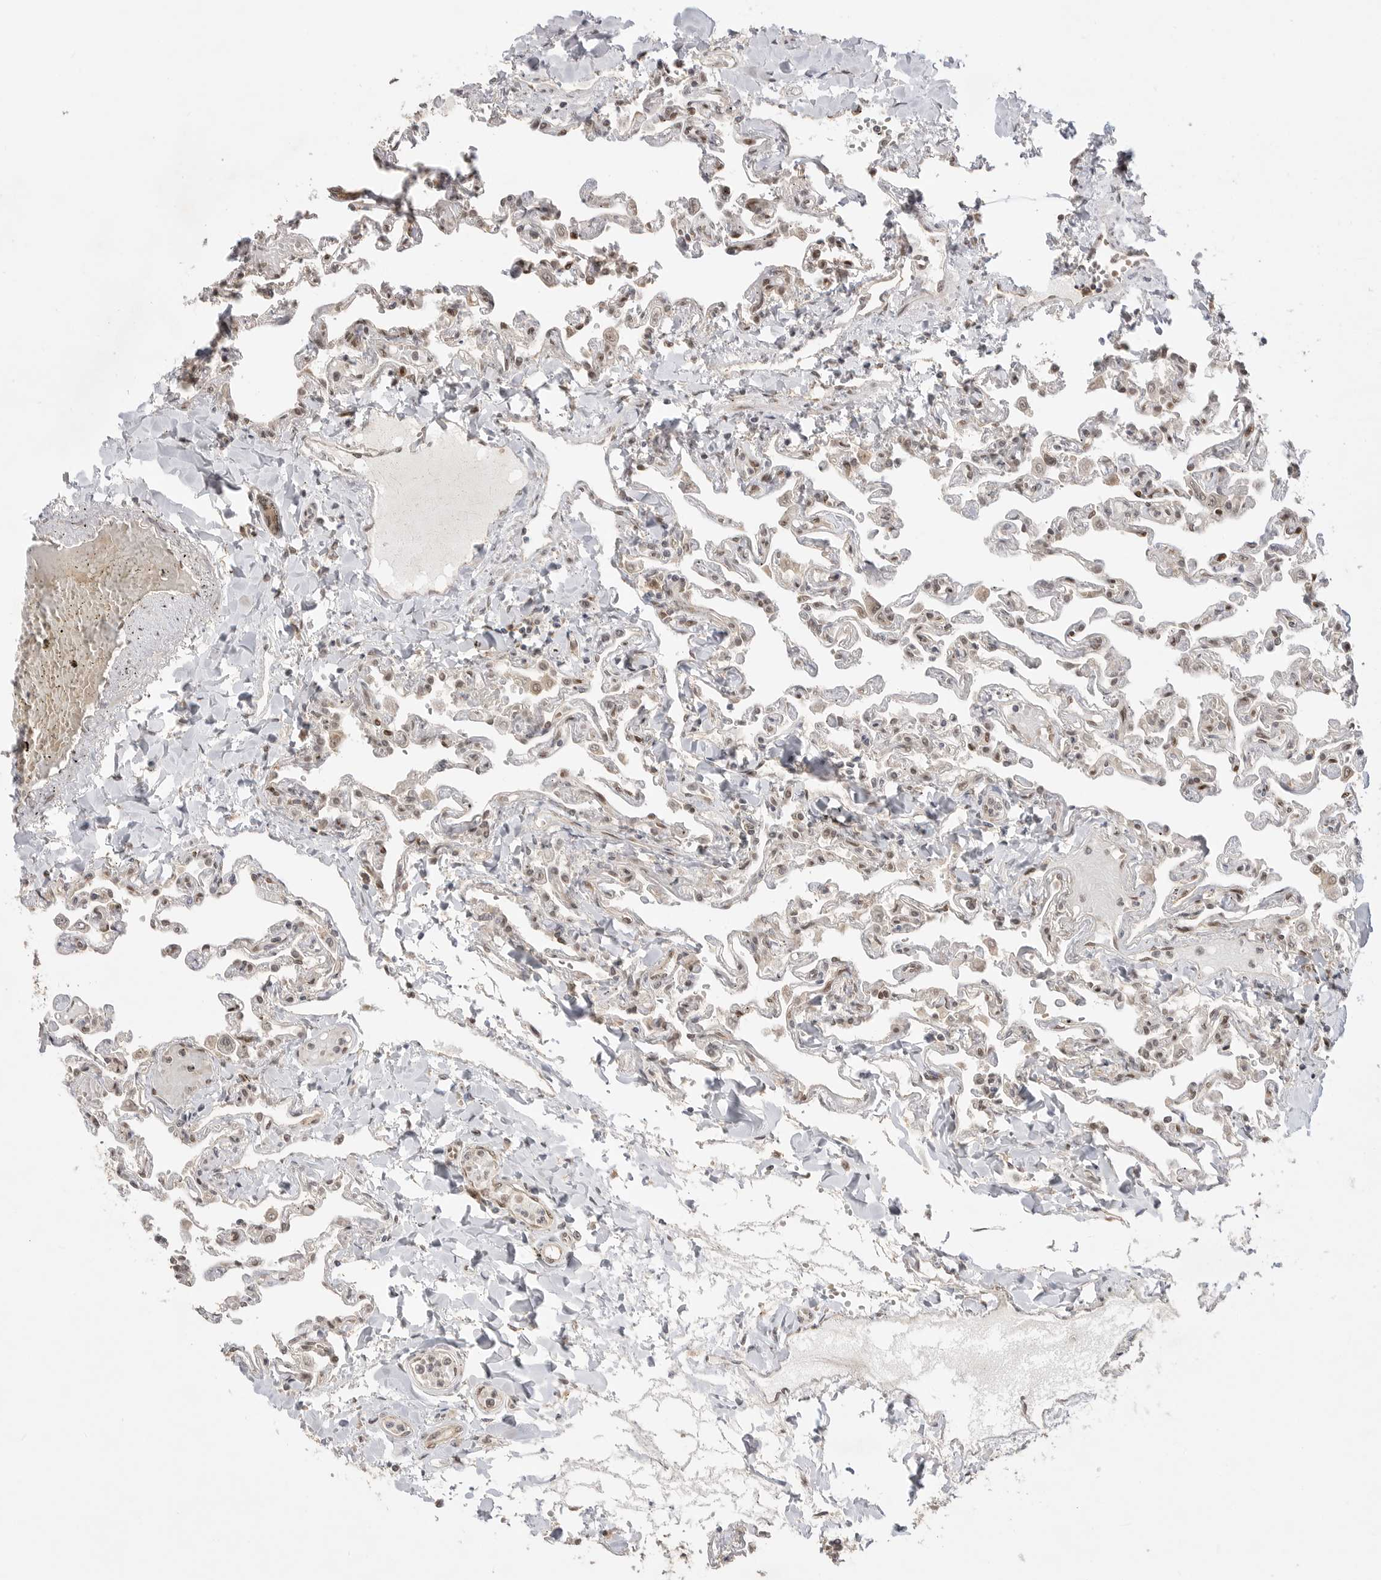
{"staining": {"intensity": "weak", "quantity": "25%-75%", "location": "nuclear"}, "tissue": "lung", "cell_type": "Alveolar cells", "image_type": "normal", "snomed": [{"axis": "morphology", "description": "Normal tissue, NOS"}, {"axis": "topography", "description": "Lung"}], "caption": "Immunohistochemical staining of unremarkable human lung exhibits weak nuclear protein expression in about 25%-75% of alveolar cells.", "gene": "ALKAL1", "patient": {"sex": "male", "age": 21}}